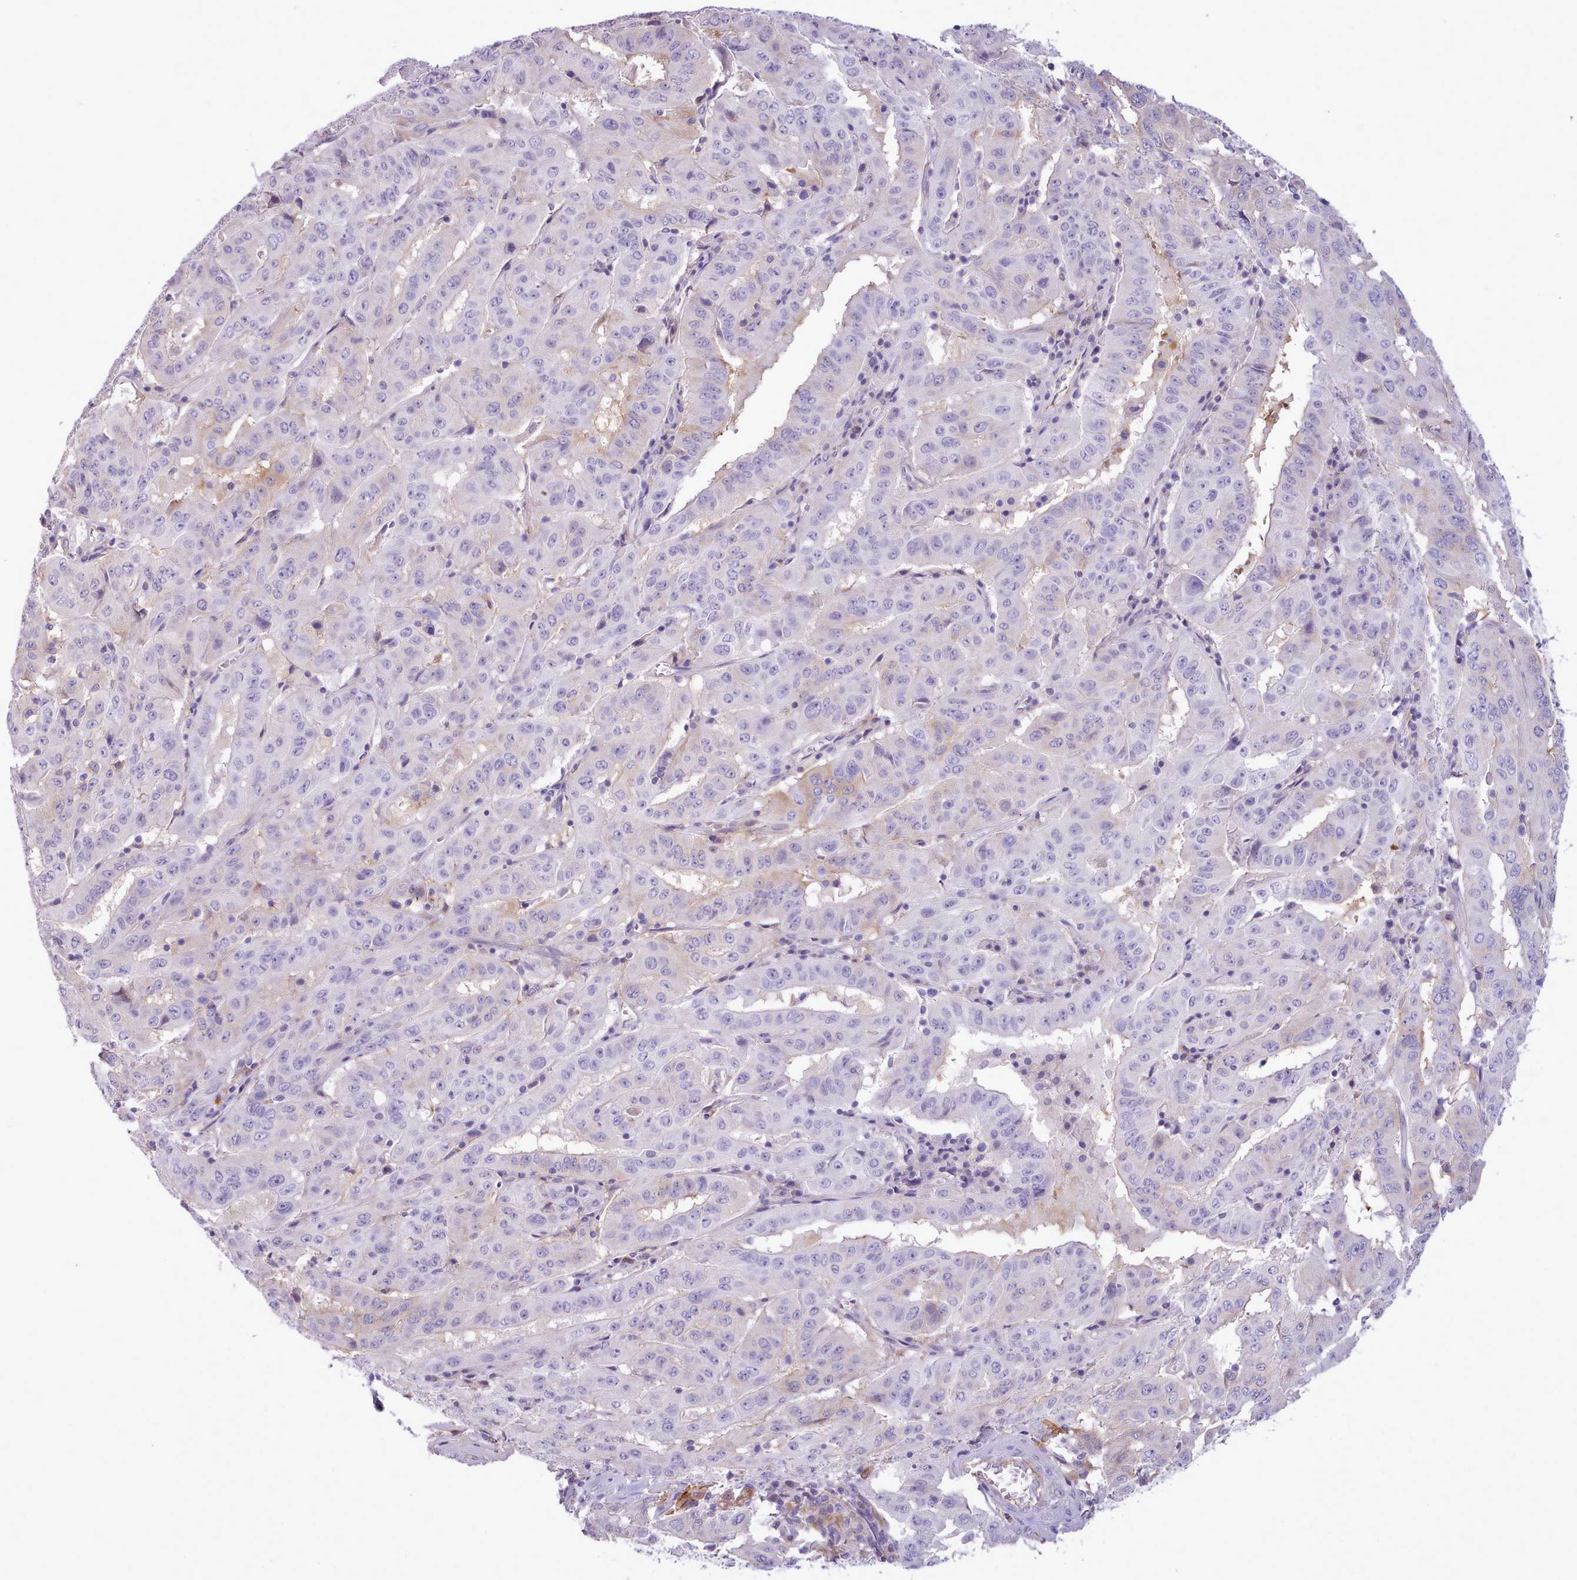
{"staining": {"intensity": "negative", "quantity": "none", "location": "none"}, "tissue": "pancreatic cancer", "cell_type": "Tumor cells", "image_type": "cancer", "snomed": [{"axis": "morphology", "description": "Adenocarcinoma, NOS"}, {"axis": "topography", "description": "Pancreas"}], "caption": "IHC image of neoplastic tissue: pancreatic adenocarcinoma stained with DAB (3,3'-diaminobenzidine) exhibits no significant protein staining in tumor cells.", "gene": "CYP2A13", "patient": {"sex": "male", "age": 63}}